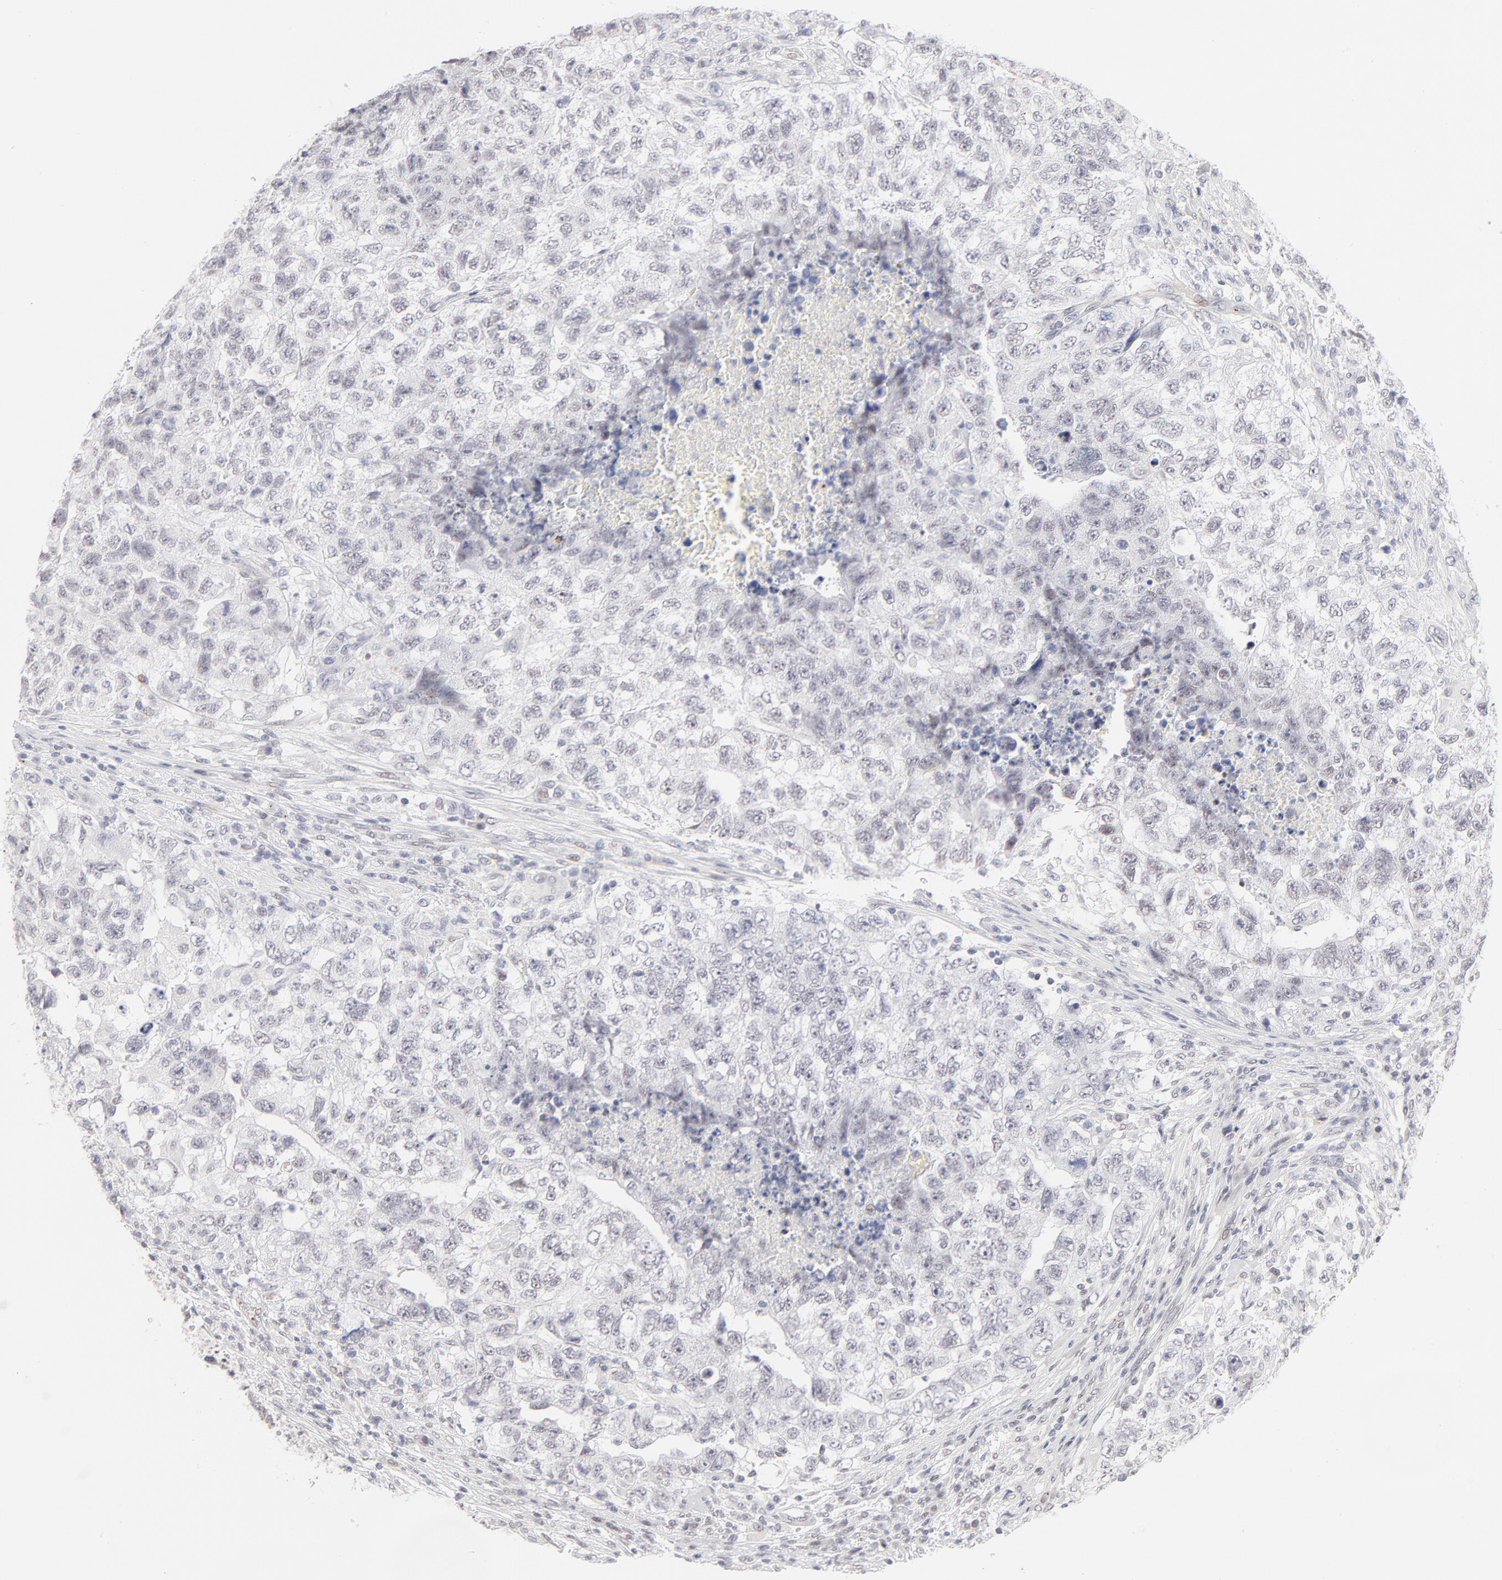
{"staining": {"intensity": "negative", "quantity": "none", "location": "none"}, "tissue": "testis cancer", "cell_type": "Tumor cells", "image_type": "cancer", "snomed": [{"axis": "morphology", "description": "Carcinoma, Embryonal, NOS"}, {"axis": "topography", "description": "Testis"}], "caption": "Testis embryonal carcinoma was stained to show a protein in brown. There is no significant staining in tumor cells.", "gene": "PBX1", "patient": {"sex": "male", "age": 21}}